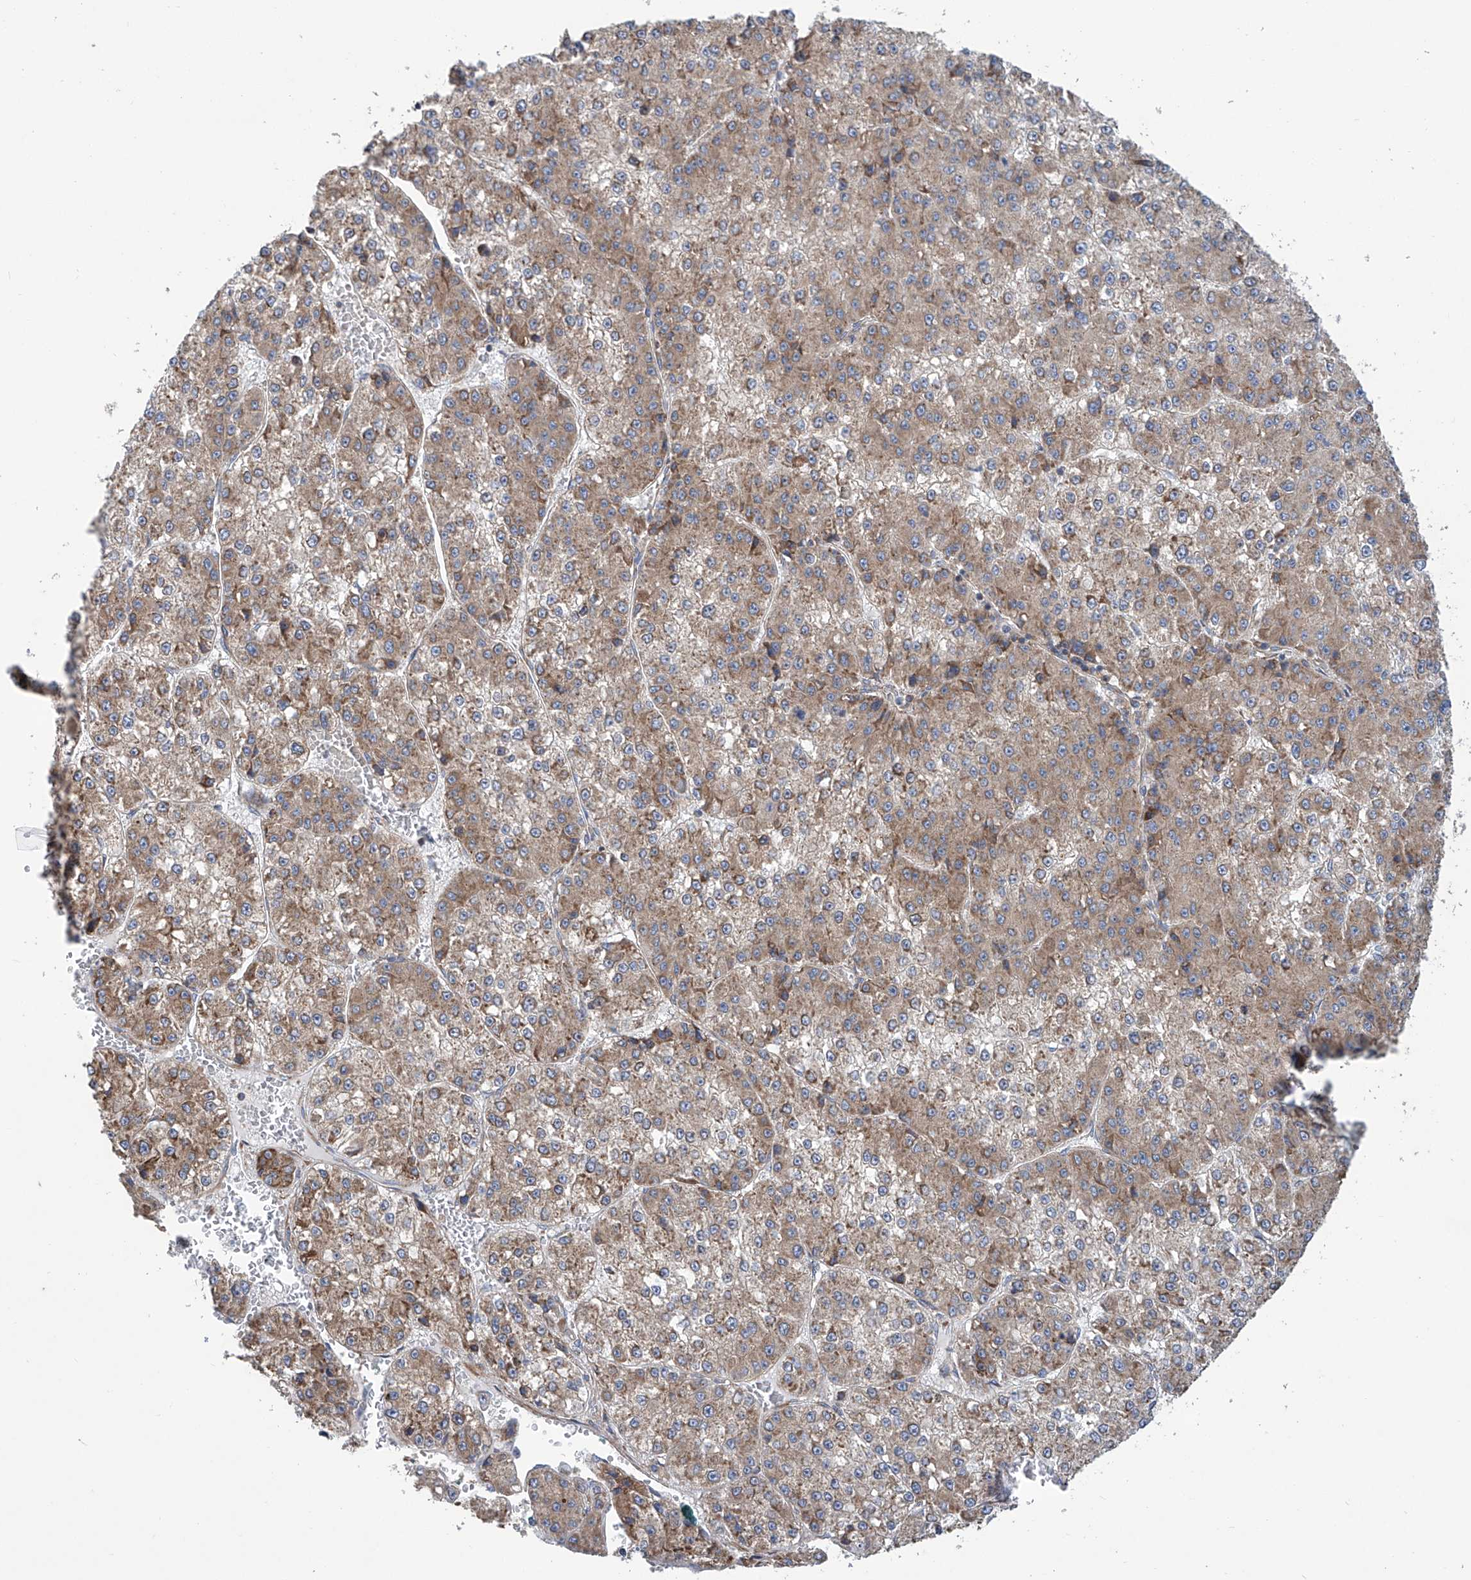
{"staining": {"intensity": "weak", "quantity": ">75%", "location": "cytoplasmic/membranous"}, "tissue": "liver cancer", "cell_type": "Tumor cells", "image_type": "cancer", "snomed": [{"axis": "morphology", "description": "Carcinoma, Hepatocellular, NOS"}, {"axis": "topography", "description": "Liver"}], "caption": "Immunohistochemical staining of hepatocellular carcinoma (liver) reveals low levels of weak cytoplasmic/membranous expression in about >75% of tumor cells.", "gene": "SENP2", "patient": {"sex": "female", "age": 73}}